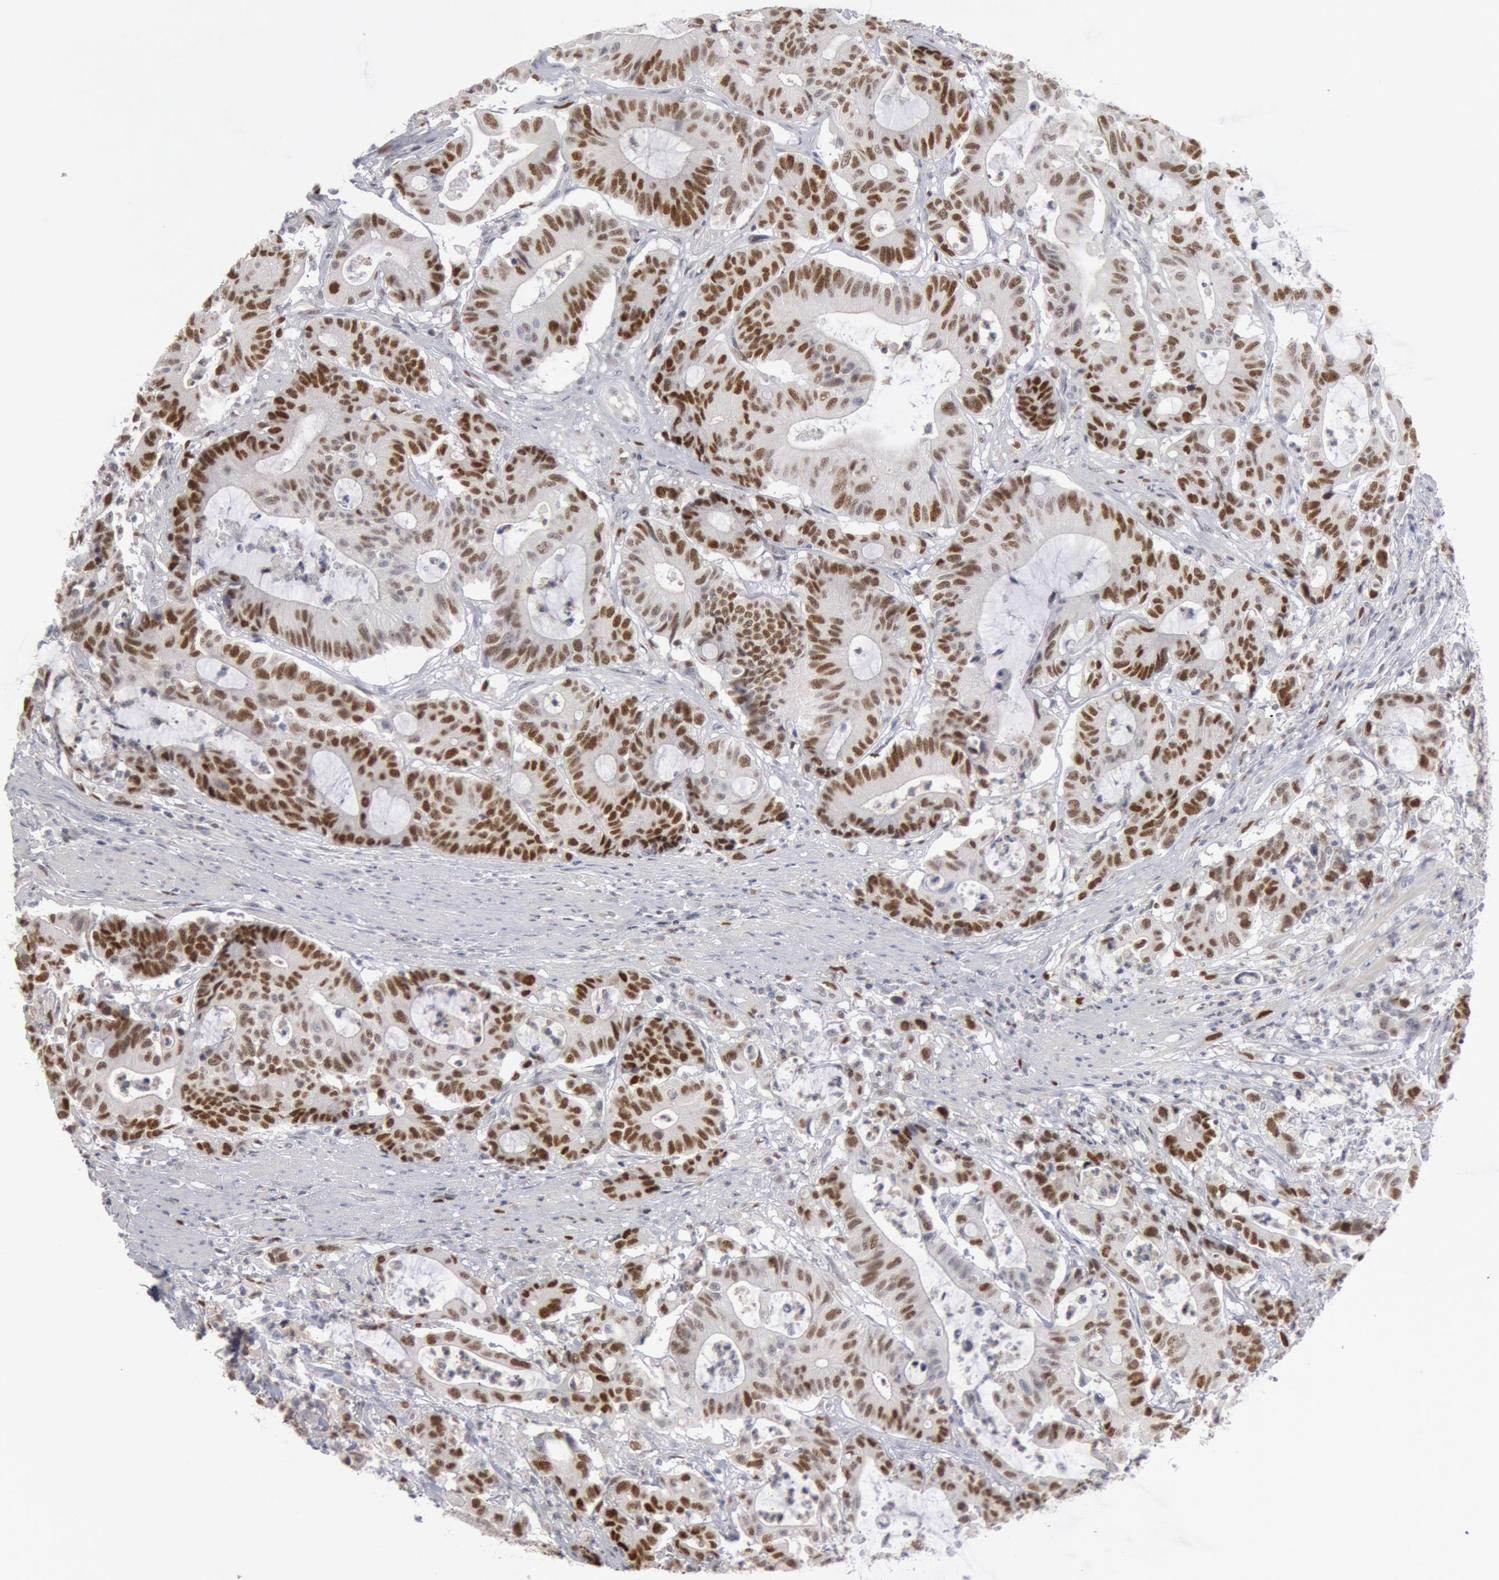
{"staining": {"intensity": "moderate", "quantity": "25%-75%", "location": "nuclear"}, "tissue": "colorectal cancer", "cell_type": "Tumor cells", "image_type": "cancer", "snomed": [{"axis": "morphology", "description": "Adenocarcinoma, NOS"}, {"axis": "topography", "description": "Colon"}], "caption": "Adenocarcinoma (colorectal) tissue demonstrates moderate nuclear positivity in about 25%-75% of tumor cells, visualized by immunohistochemistry. Nuclei are stained in blue.", "gene": "WDHD1", "patient": {"sex": "female", "age": 84}}